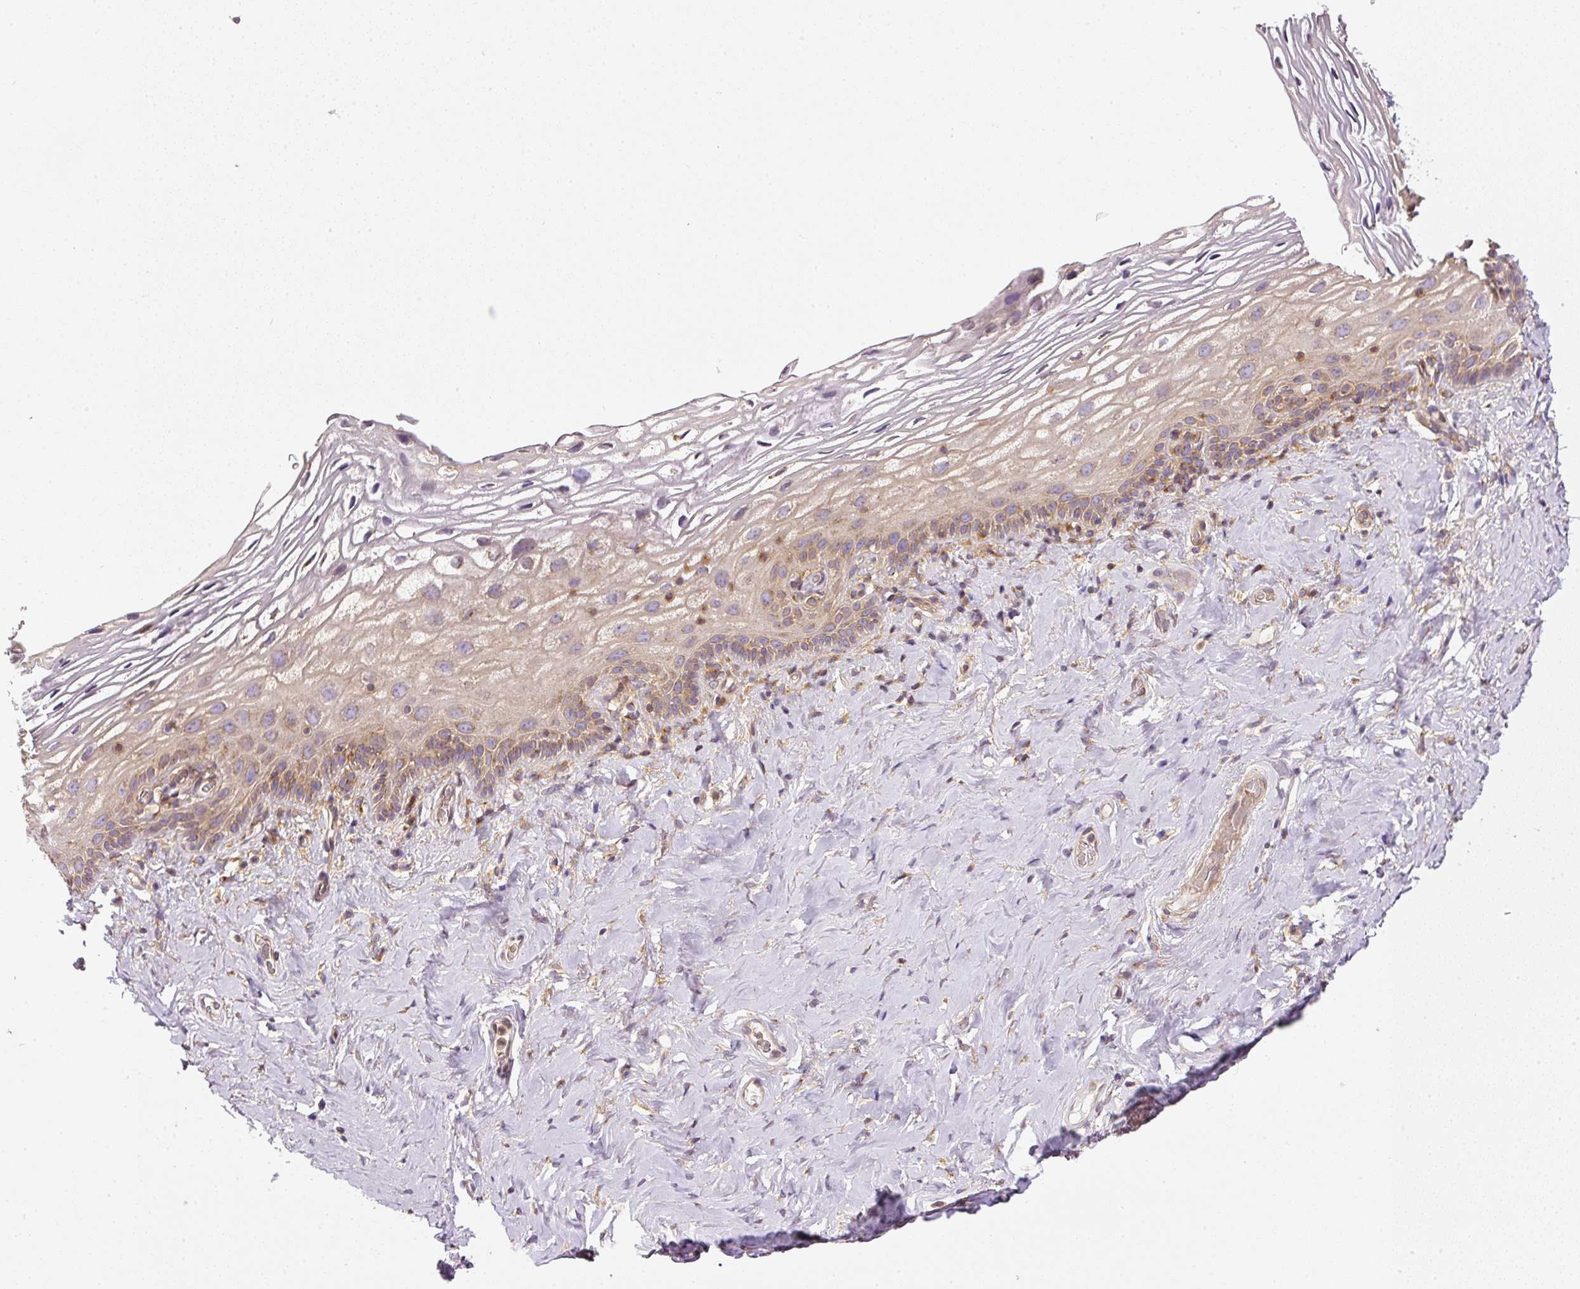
{"staining": {"intensity": "moderate", "quantity": "<25%", "location": "cytoplasmic/membranous"}, "tissue": "vagina", "cell_type": "Squamous epithelial cells", "image_type": "normal", "snomed": [{"axis": "morphology", "description": "Normal tissue, NOS"}, {"axis": "morphology", "description": "Adenocarcinoma, NOS"}, {"axis": "topography", "description": "Rectum"}, {"axis": "topography", "description": "Vagina"}, {"axis": "topography", "description": "Peripheral nerve tissue"}], "caption": "Vagina stained for a protein exhibits moderate cytoplasmic/membranous positivity in squamous epithelial cells. Nuclei are stained in blue.", "gene": "TBC1D2B", "patient": {"sex": "female", "age": 71}}